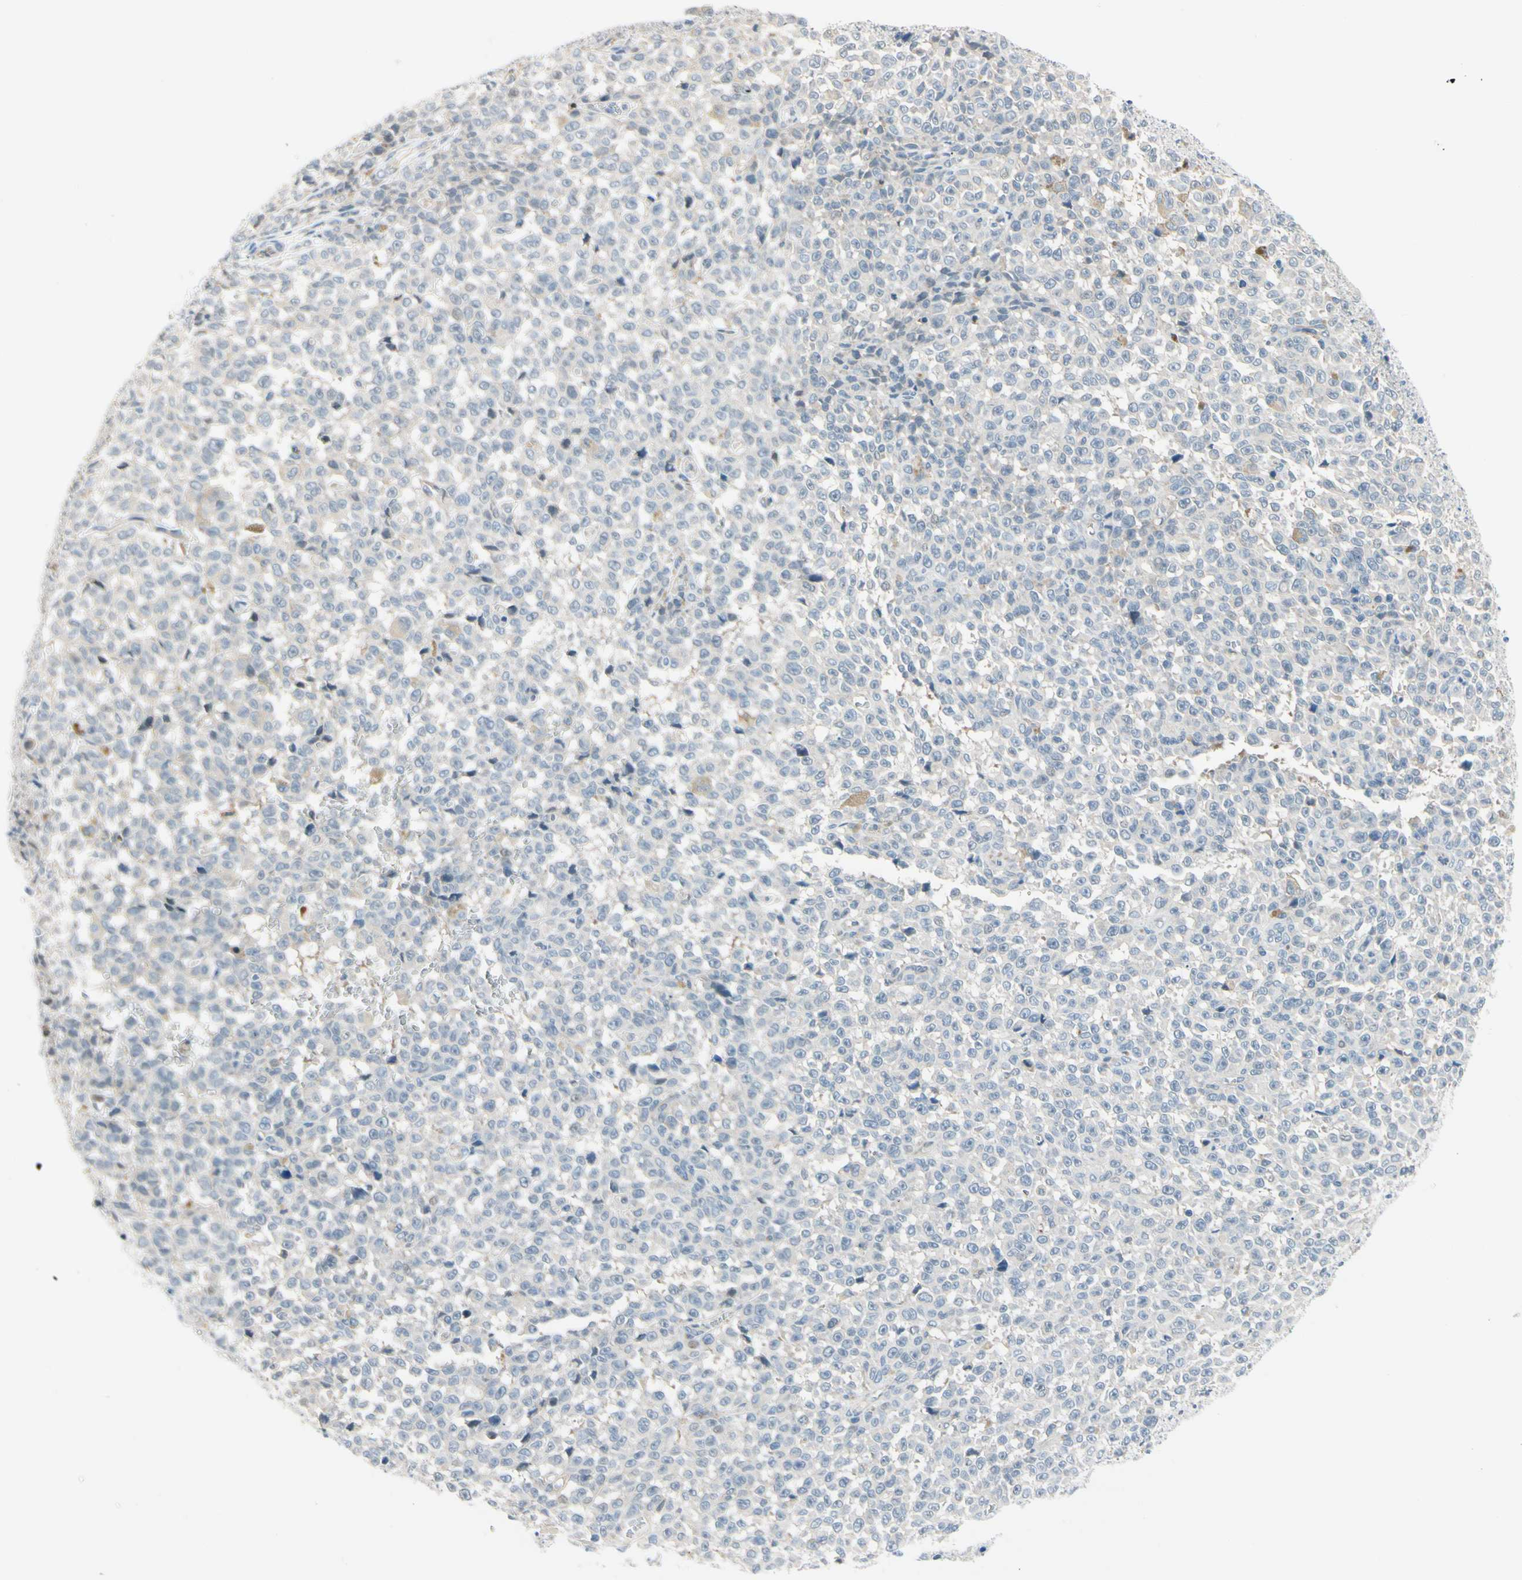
{"staining": {"intensity": "negative", "quantity": "none", "location": "none"}, "tissue": "melanoma", "cell_type": "Tumor cells", "image_type": "cancer", "snomed": [{"axis": "morphology", "description": "Malignant melanoma, NOS"}, {"axis": "topography", "description": "Skin"}], "caption": "This histopathology image is of melanoma stained with IHC to label a protein in brown with the nuclei are counter-stained blue. There is no expression in tumor cells. Nuclei are stained in blue.", "gene": "CFAP36", "patient": {"sex": "female", "age": 82}}